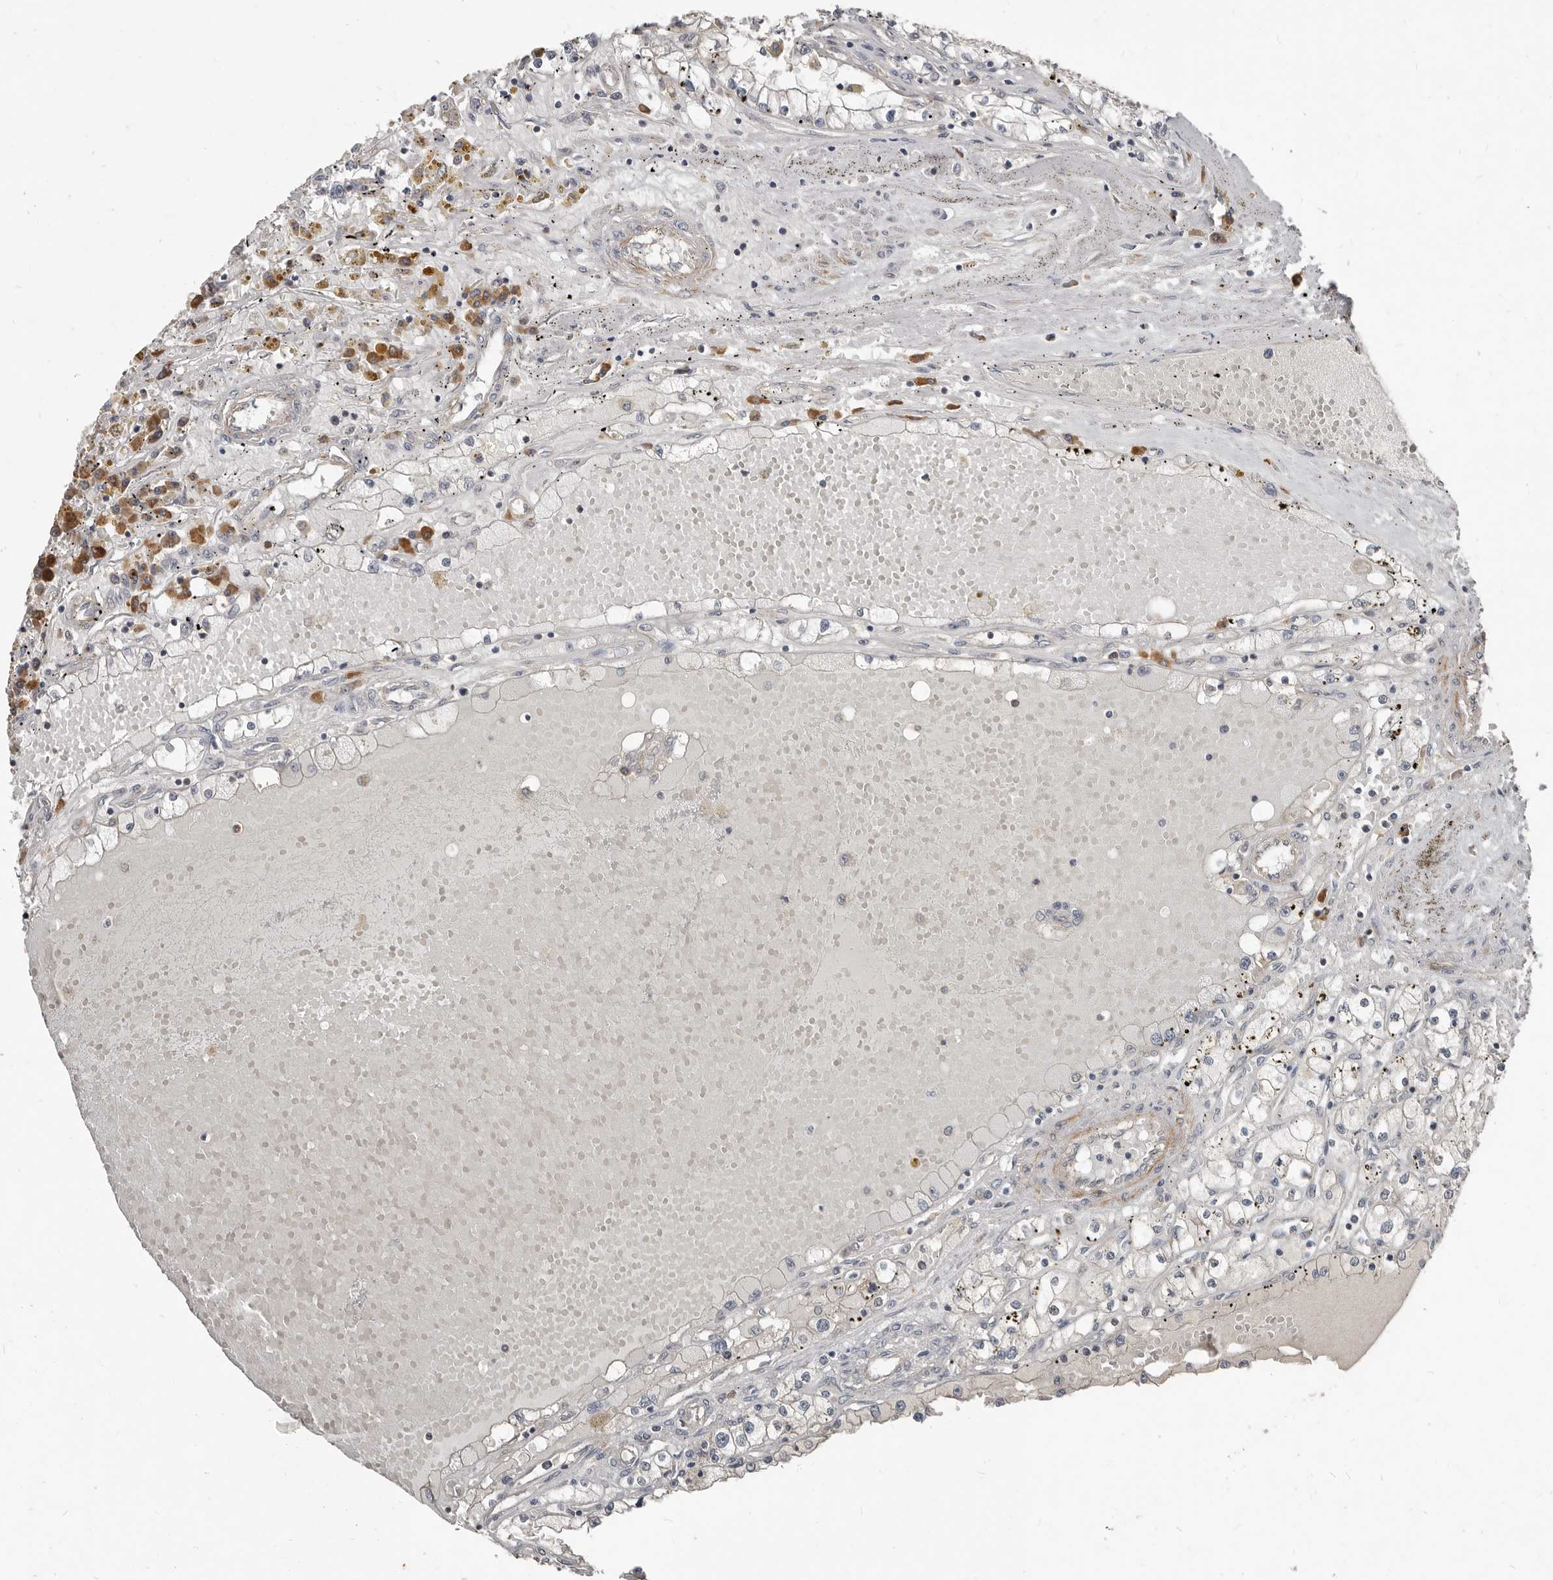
{"staining": {"intensity": "negative", "quantity": "none", "location": "none"}, "tissue": "renal cancer", "cell_type": "Tumor cells", "image_type": "cancer", "snomed": [{"axis": "morphology", "description": "Adenocarcinoma, NOS"}, {"axis": "topography", "description": "Kidney"}], "caption": "An image of human renal cancer (adenocarcinoma) is negative for staining in tumor cells.", "gene": "AKNAD1", "patient": {"sex": "male", "age": 56}}